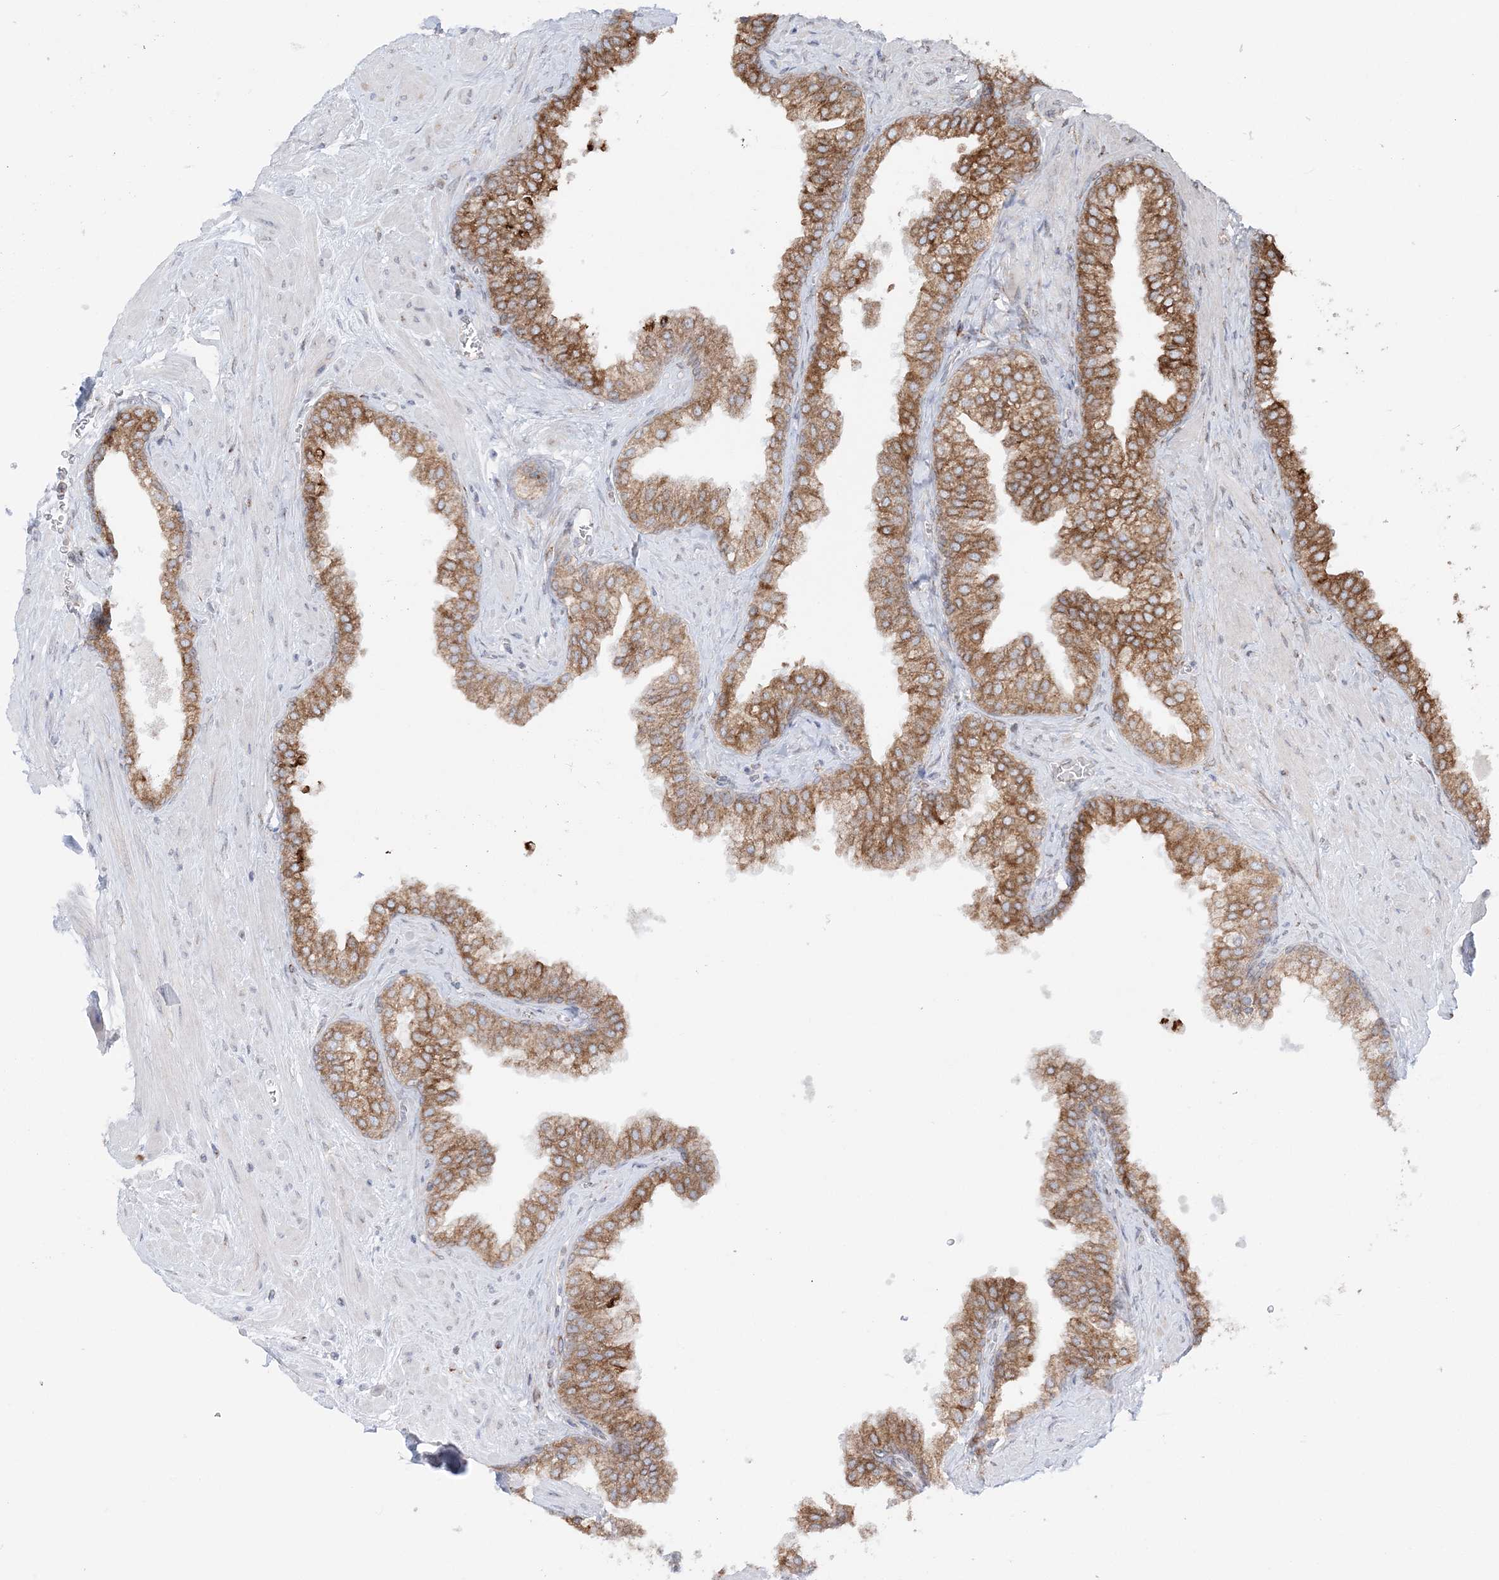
{"staining": {"intensity": "moderate", "quantity": ">75%", "location": "cytoplasmic/membranous"}, "tissue": "prostate", "cell_type": "Glandular cells", "image_type": "normal", "snomed": [{"axis": "morphology", "description": "Normal tissue, NOS"}, {"axis": "morphology", "description": "Urothelial carcinoma, Low grade"}, {"axis": "topography", "description": "Urinary bladder"}, {"axis": "topography", "description": "Prostate"}], "caption": "Brown immunohistochemical staining in normal human prostate displays moderate cytoplasmic/membranous positivity in about >75% of glandular cells. The protein of interest is shown in brown color, while the nuclei are stained blue.", "gene": "TMED10", "patient": {"sex": "male", "age": 60}}